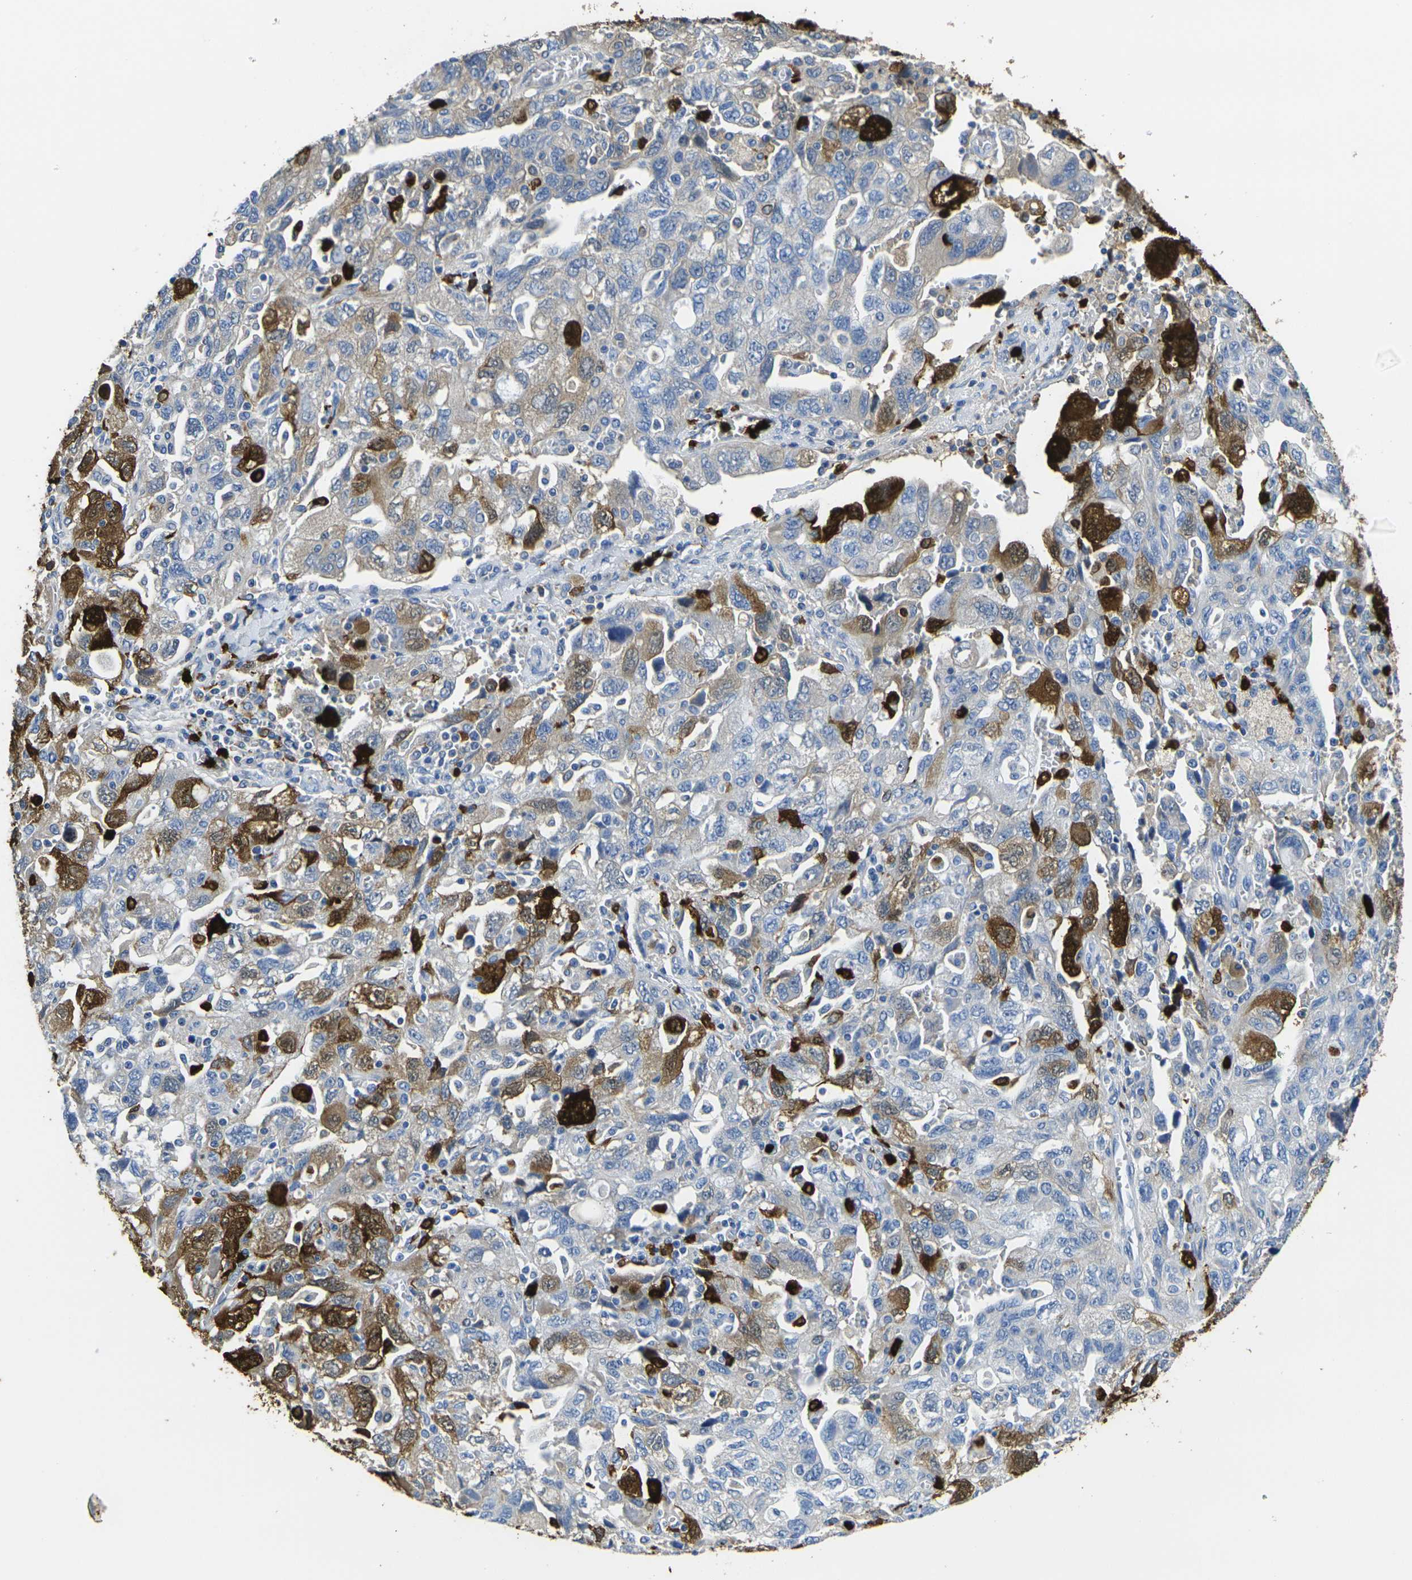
{"staining": {"intensity": "strong", "quantity": "<25%", "location": "cytoplasmic/membranous,nuclear"}, "tissue": "ovarian cancer", "cell_type": "Tumor cells", "image_type": "cancer", "snomed": [{"axis": "morphology", "description": "Carcinoma, NOS"}, {"axis": "morphology", "description": "Cystadenocarcinoma, serous, NOS"}, {"axis": "topography", "description": "Ovary"}], "caption": "Immunohistochemistry histopathology image of human ovarian cancer (carcinoma) stained for a protein (brown), which demonstrates medium levels of strong cytoplasmic/membranous and nuclear positivity in about <25% of tumor cells.", "gene": "S100A9", "patient": {"sex": "female", "age": 69}}